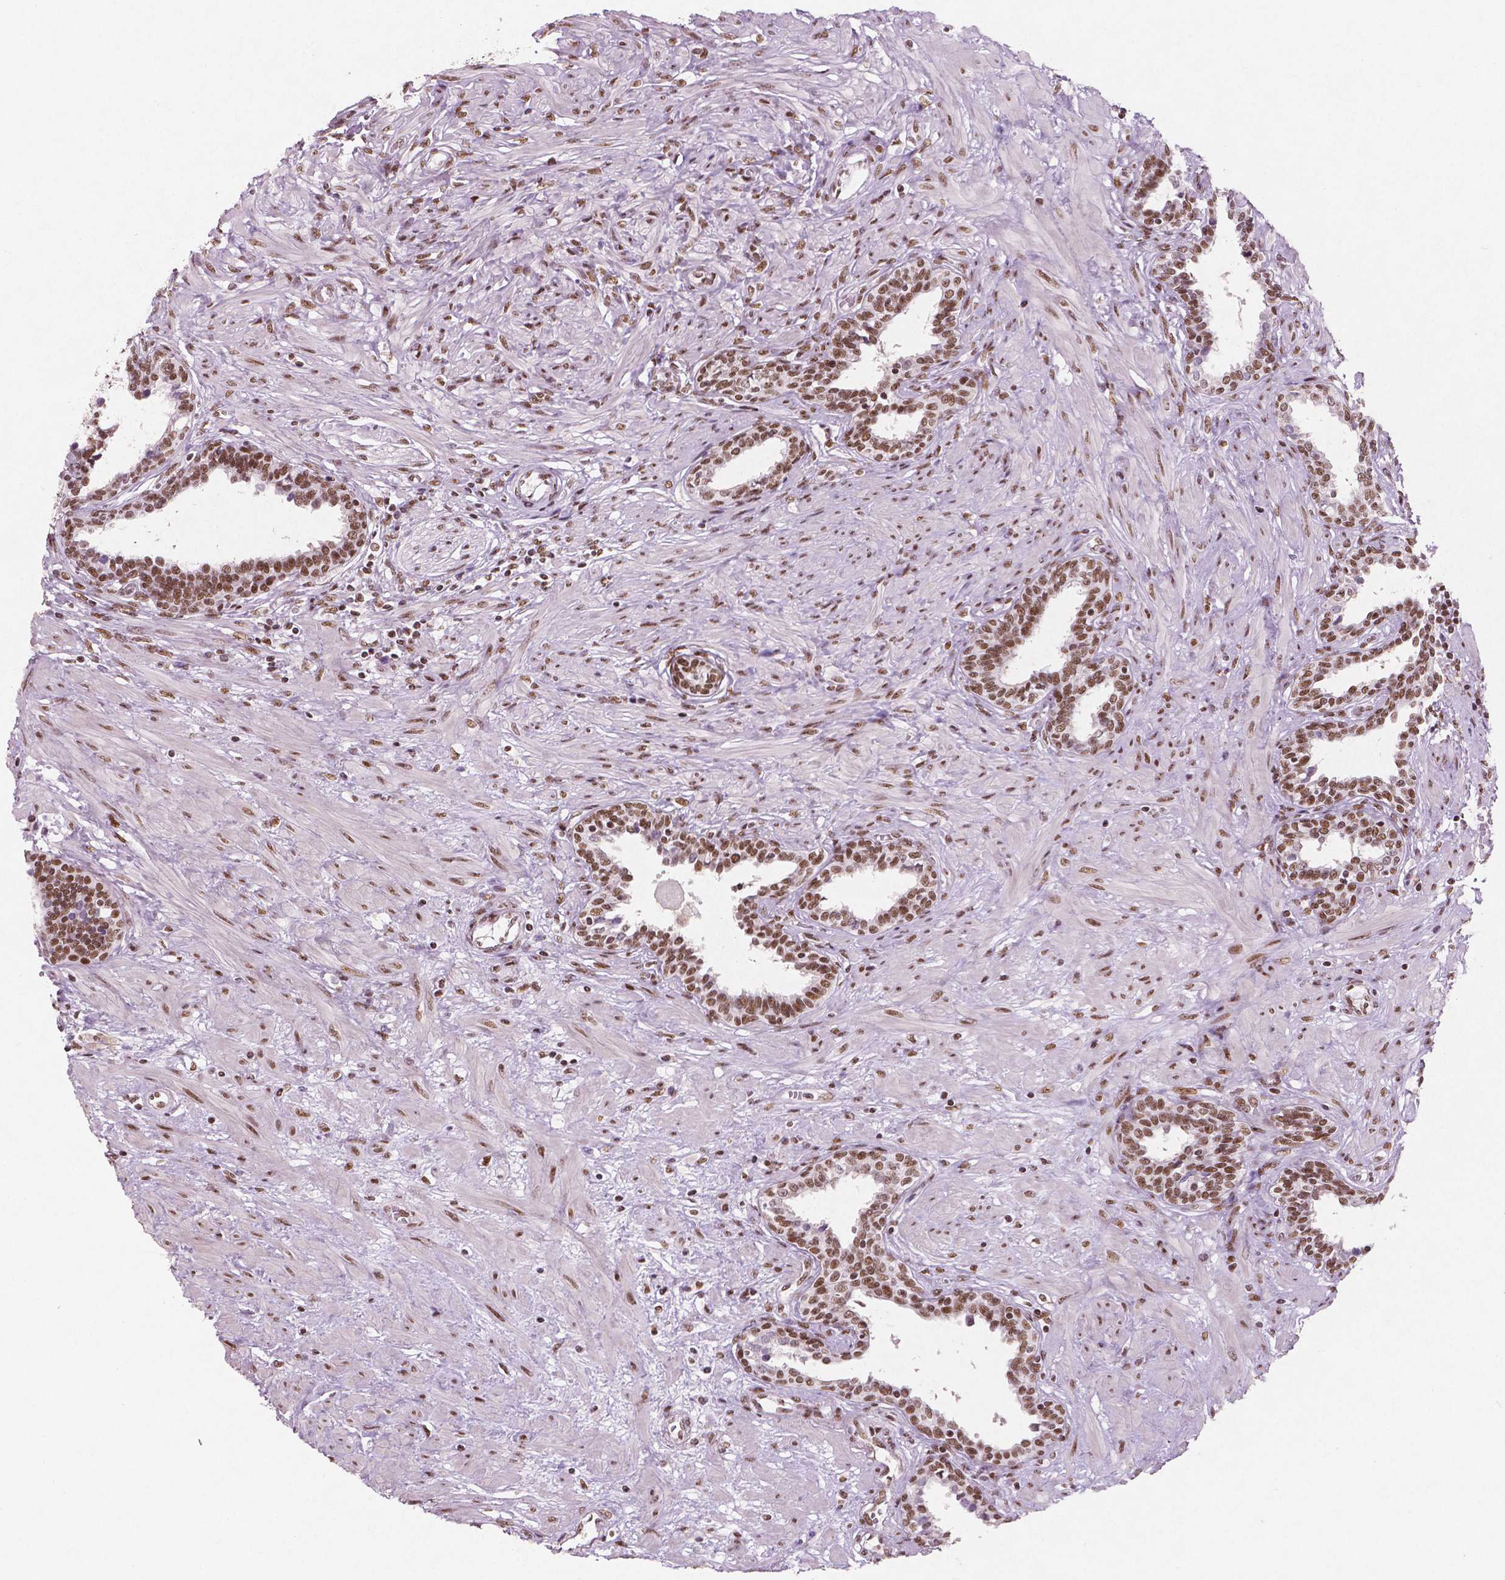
{"staining": {"intensity": "moderate", "quantity": "25%-75%", "location": "nuclear"}, "tissue": "prostate", "cell_type": "Glandular cells", "image_type": "normal", "snomed": [{"axis": "morphology", "description": "Normal tissue, NOS"}, {"axis": "topography", "description": "Prostate"}], "caption": "Brown immunohistochemical staining in benign human prostate displays moderate nuclear staining in about 25%-75% of glandular cells.", "gene": "BRD4", "patient": {"sex": "male", "age": 55}}